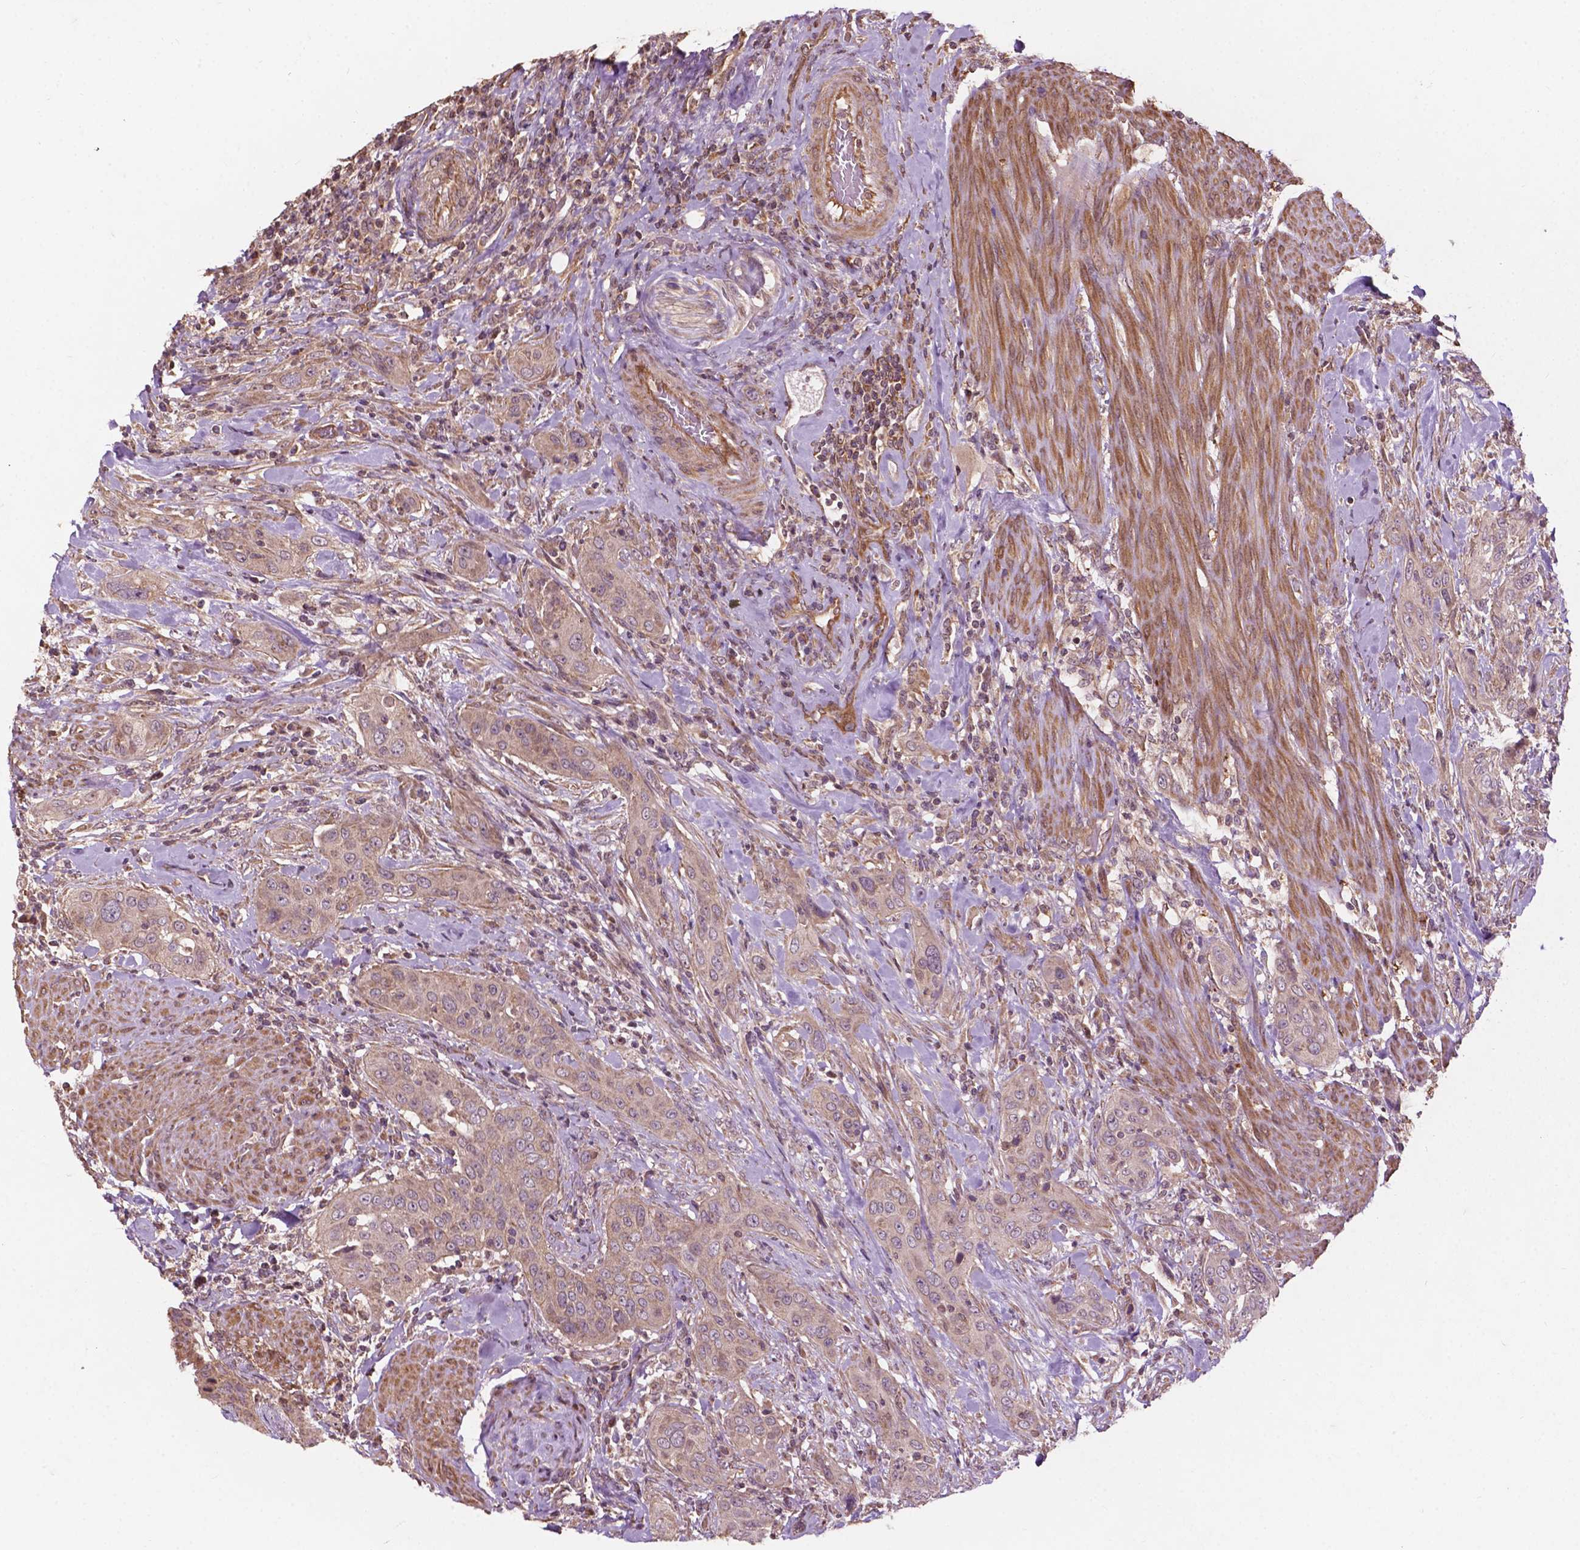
{"staining": {"intensity": "moderate", "quantity": ">75%", "location": "cytoplasmic/membranous"}, "tissue": "urothelial cancer", "cell_type": "Tumor cells", "image_type": "cancer", "snomed": [{"axis": "morphology", "description": "Urothelial carcinoma, High grade"}, {"axis": "topography", "description": "Urinary bladder"}], "caption": "Urothelial cancer tissue exhibits moderate cytoplasmic/membranous expression in about >75% of tumor cells, visualized by immunohistochemistry.", "gene": "CDC42BPA", "patient": {"sex": "male", "age": 82}}